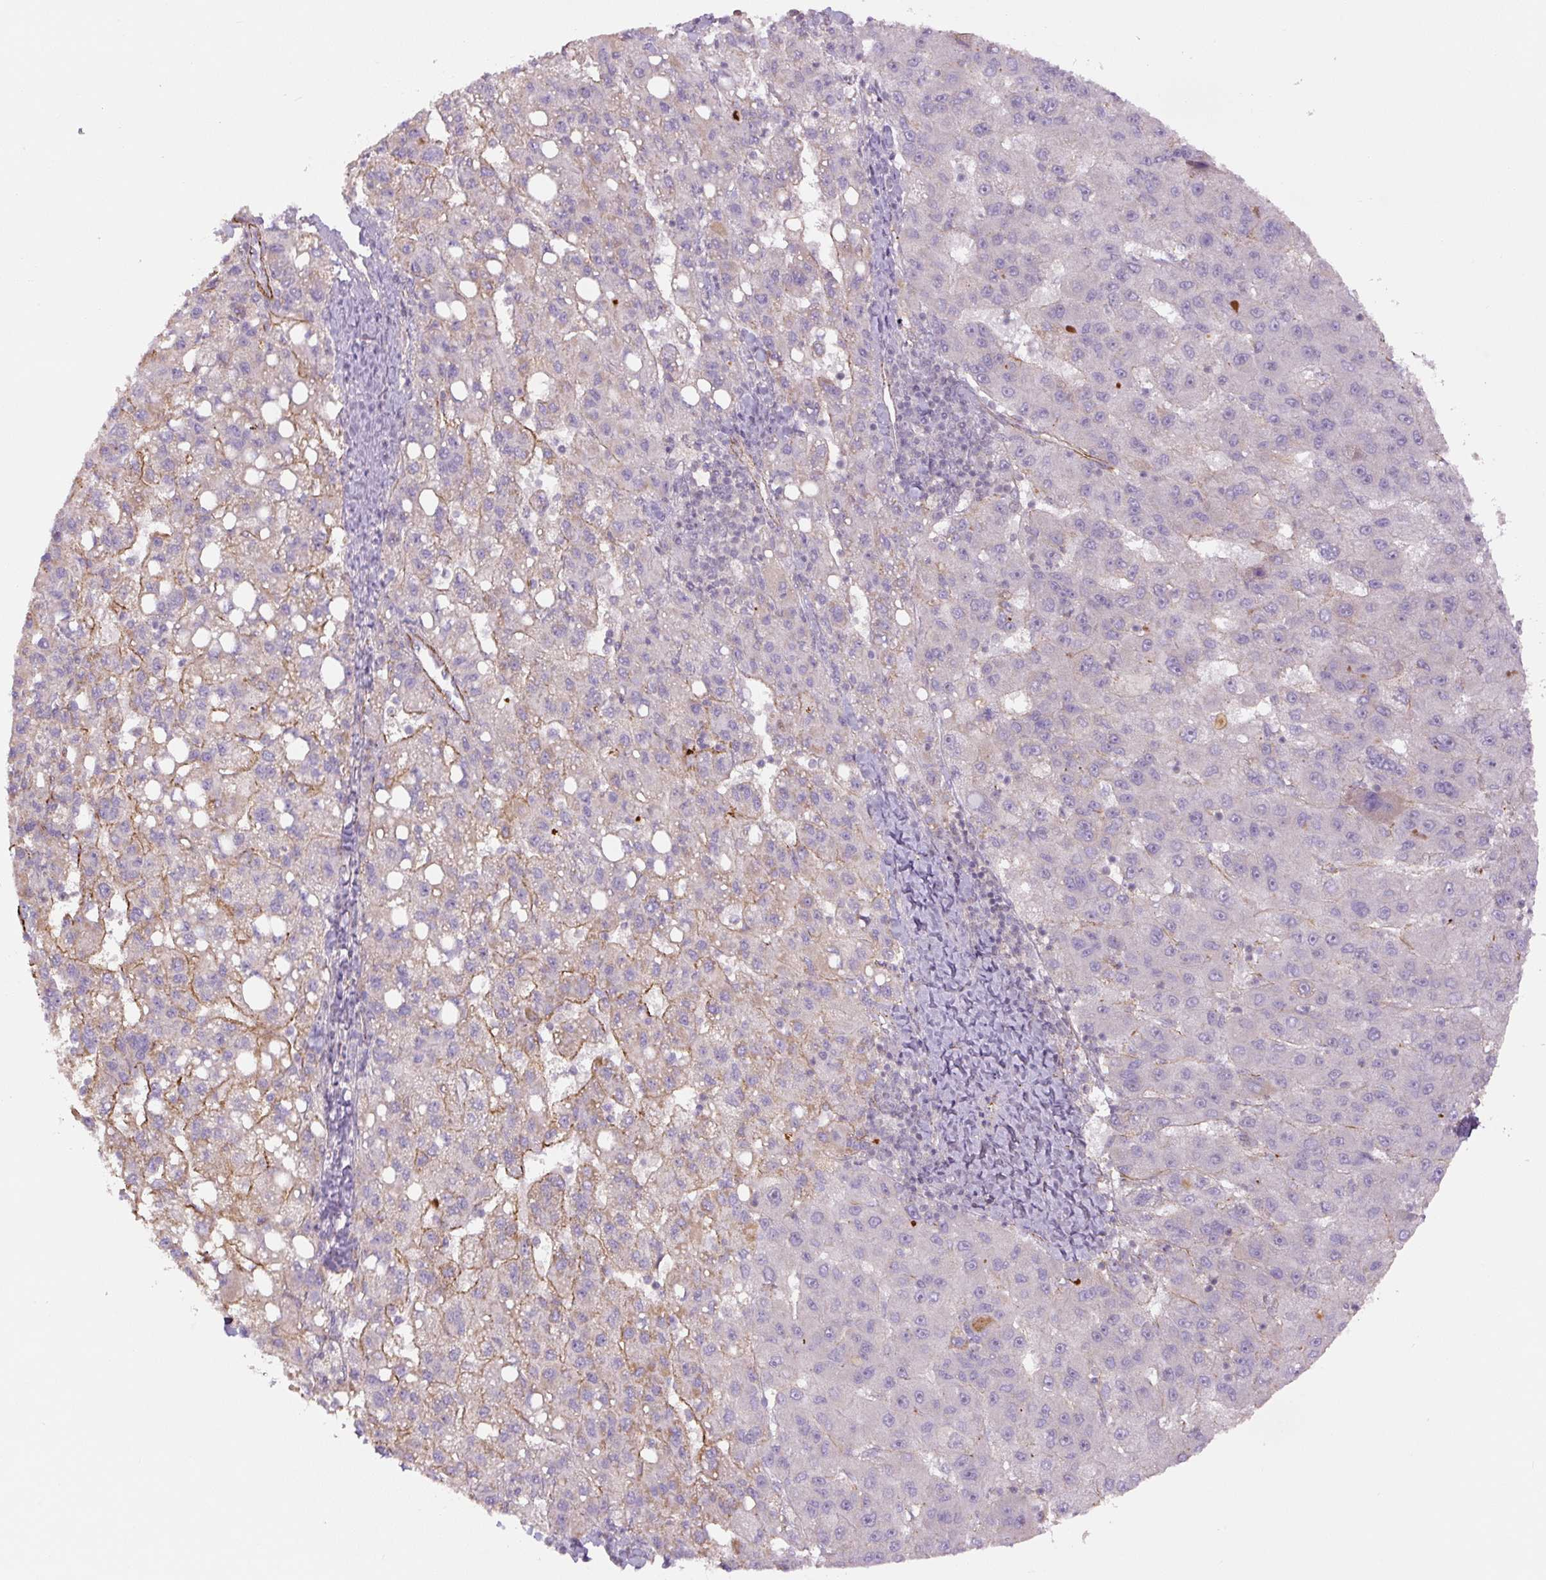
{"staining": {"intensity": "moderate", "quantity": "<25%", "location": "cytoplasmic/membranous"}, "tissue": "liver cancer", "cell_type": "Tumor cells", "image_type": "cancer", "snomed": [{"axis": "morphology", "description": "Carcinoma, Hepatocellular, NOS"}, {"axis": "topography", "description": "Liver"}], "caption": "Liver cancer tissue displays moderate cytoplasmic/membranous expression in approximately <25% of tumor cells (DAB IHC with brightfield microscopy, high magnification).", "gene": "CCNI2", "patient": {"sex": "female", "age": 82}}